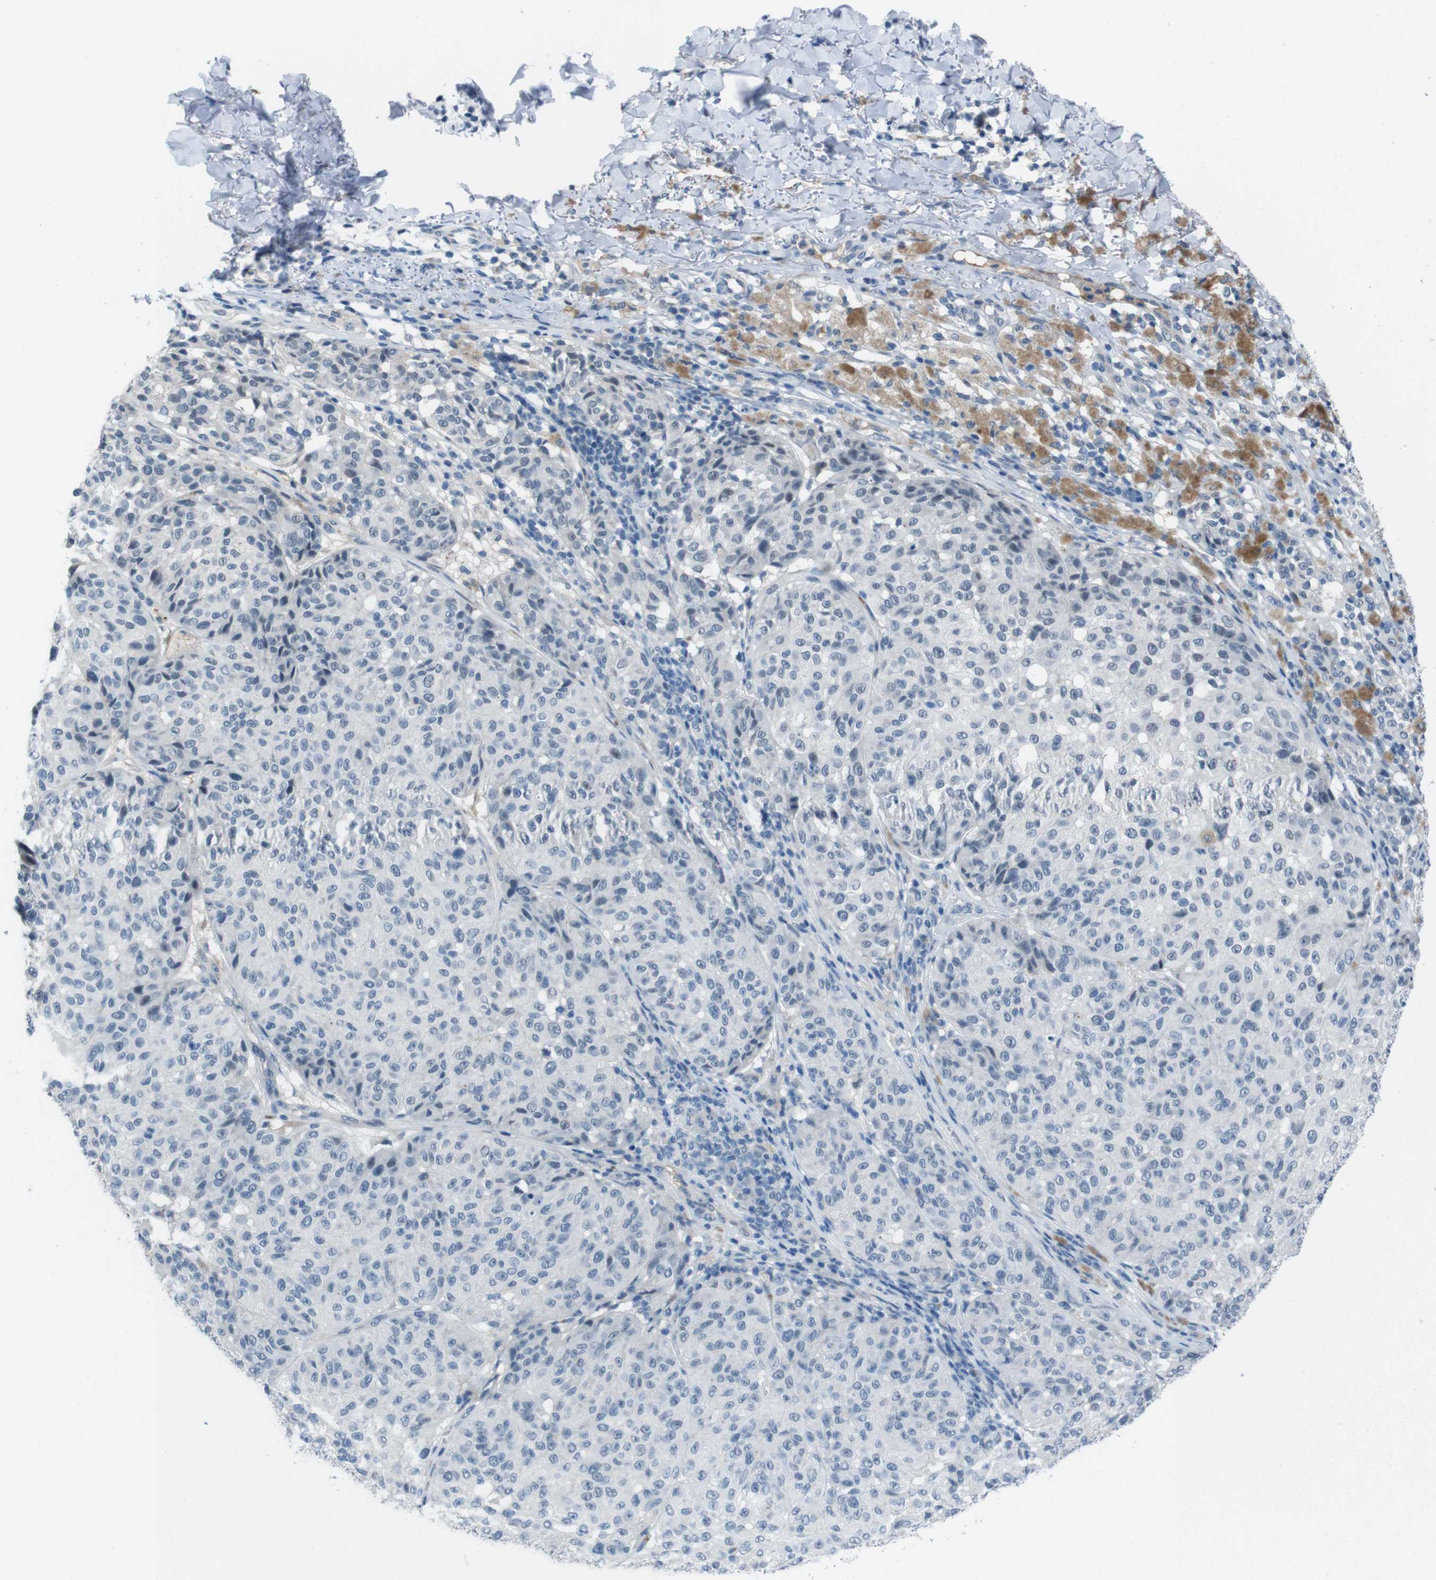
{"staining": {"intensity": "negative", "quantity": "none", "location": "none"}, "tissue": "melanoma", "cell_type": "Tumor cells", "image_type": "cancer", "snomed": [{"axis": "morphology", "description": "Malignant melanoma, NOS"}, {"axis": "topography", "description": "Skin"}], "caption": "The IHC micrograph has no significant positivity in tumor cells of melanoma tissue. Nuclei are stained in blue.", "gene": "CDHR2", "patient": {"sex": "female", "age": 46}}